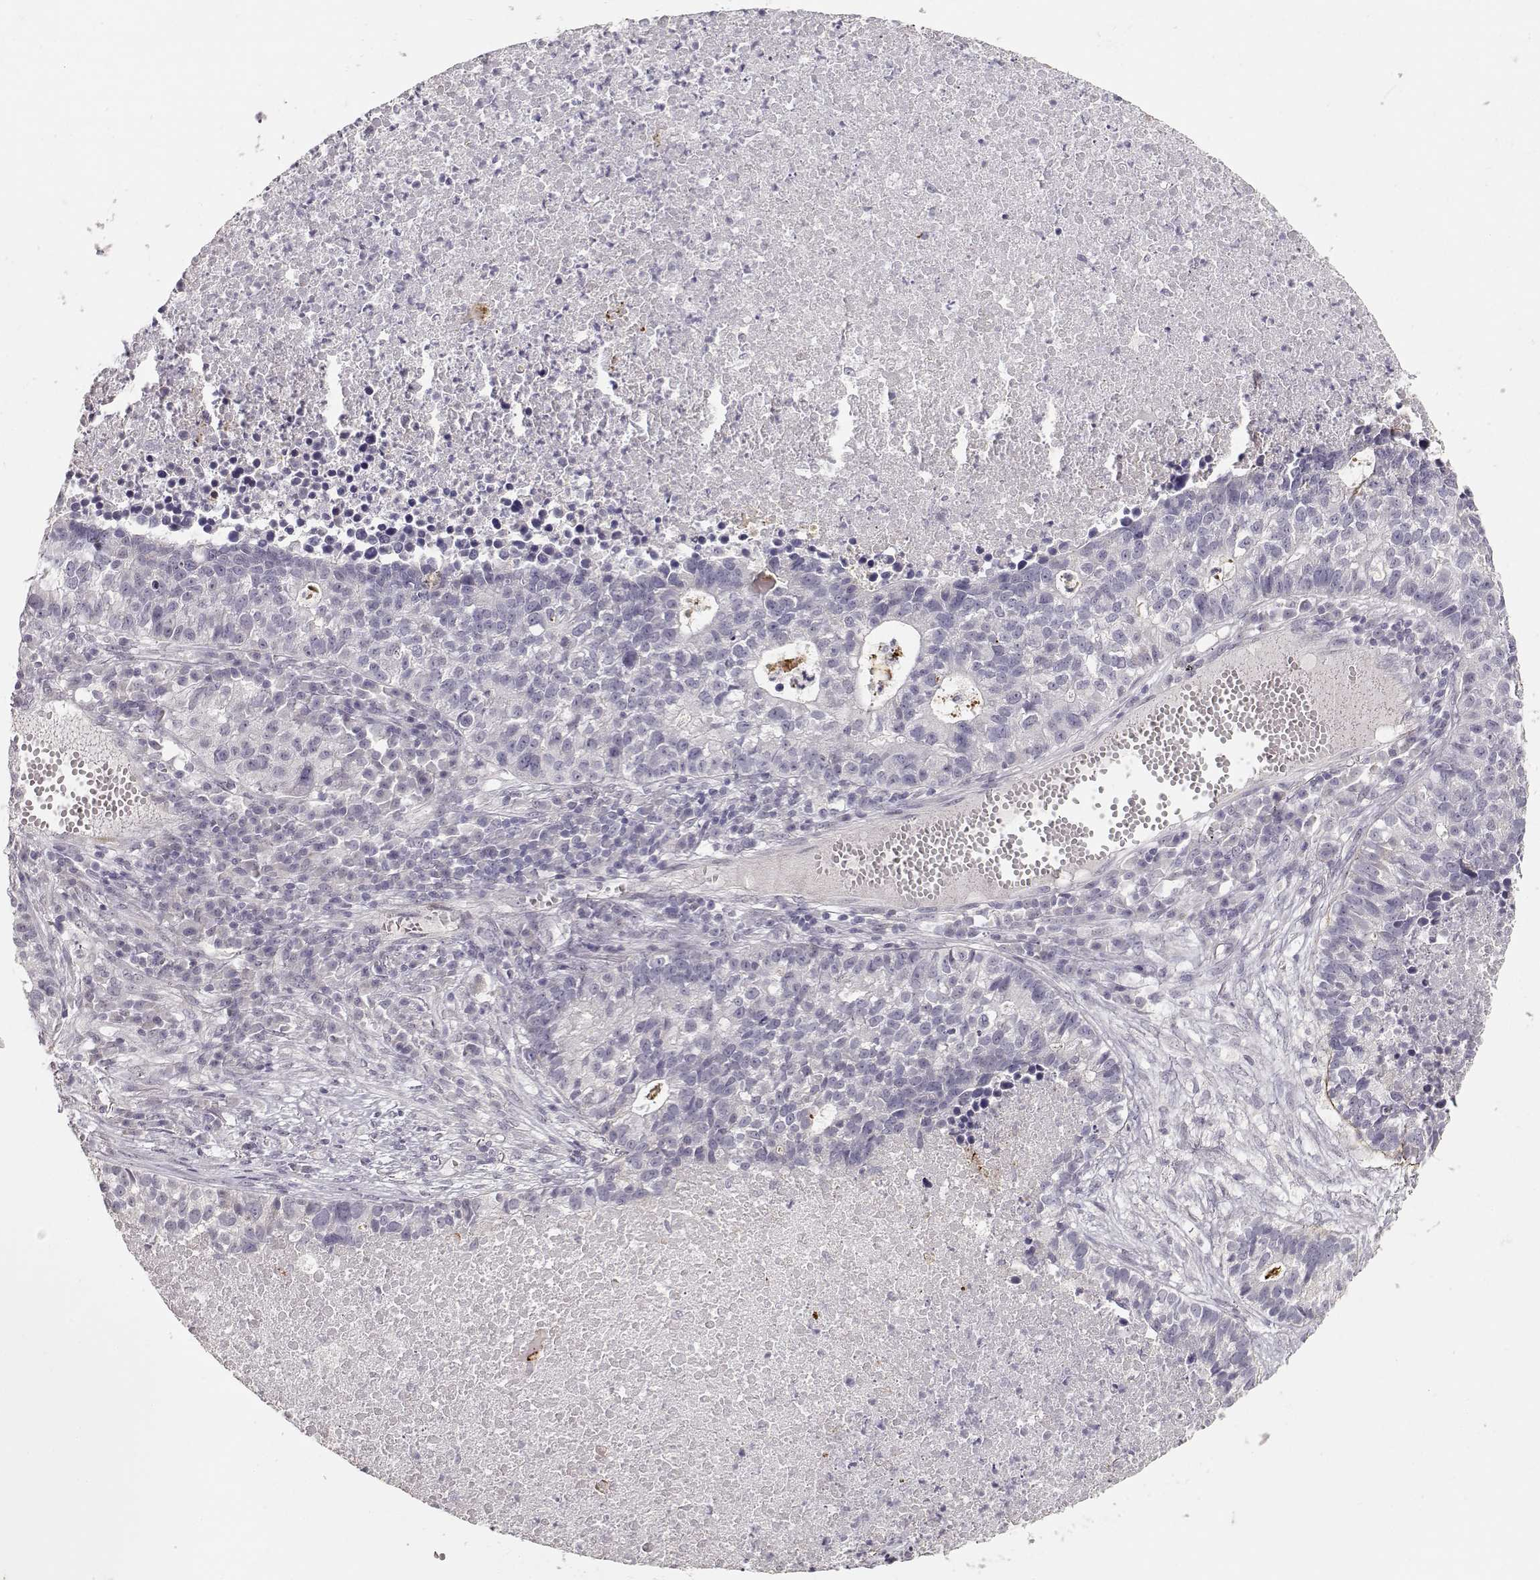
{"staining": {"intensity": "negative", "quantity": "none", "location": "none"}, "tissue": "lung cancer", "cell_type": "Tumor cells", "image_type": "cancer", "snomed": [{"axis": "morphology", "description": "Adenocarcinoma, NOS"}, {"axis": "topography", "description": "Lung"}], "caption": "The histopathology image demonstrates no staining of tumor cells in lung cancer (adenocarcinoma).", "gene": "LAMA5", "patient": {"sex": "male", "age": 57}}